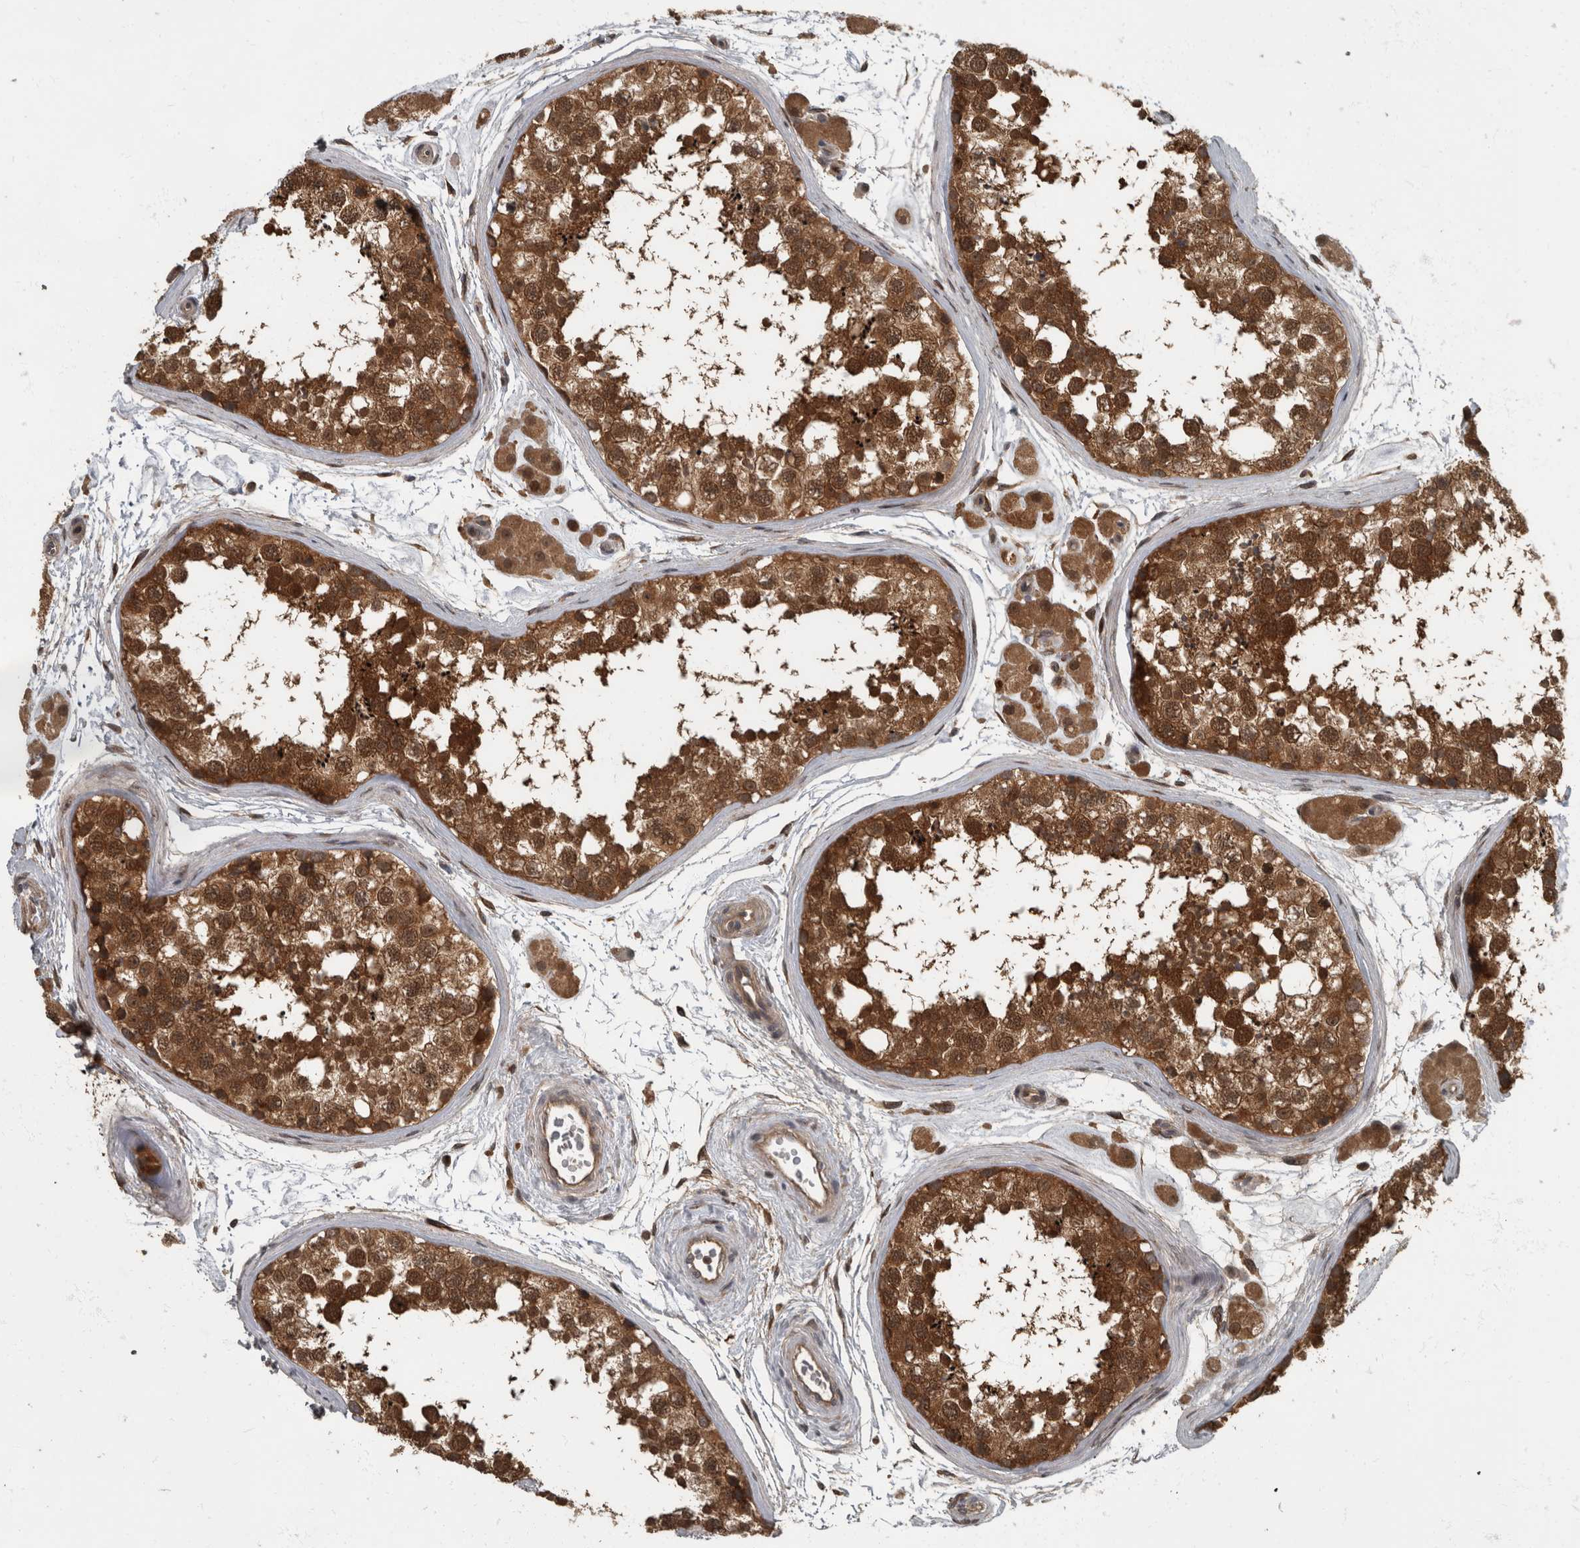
{"staining": {"intensity": "strong", "quantity": ">75%", "location": "cytoplasmic/membranous,nuclear"}, "tissue": "testis", "cell_type": "Cells in seminiferous ducts", "image_type": "normal", "snomed": [{"axis": "morphology", "description": "Normal tissue, NOS"}, {"axis": "topography", "description": "Testis"}], "caption": "Immunohistochemistry (IHC) (DAB) staining of normal testis demonstrates strong cytoplasmic/membranous,nuclear protein positivity in about >75% of cells in seminiferous ducts. The staining is performed using DAB brown chromogen to label protein expression. The nuclei are counter-stained blue using hematoxylin.", "gene": "RABGGTB", "patient": {"sex": "male", "age": 56}}